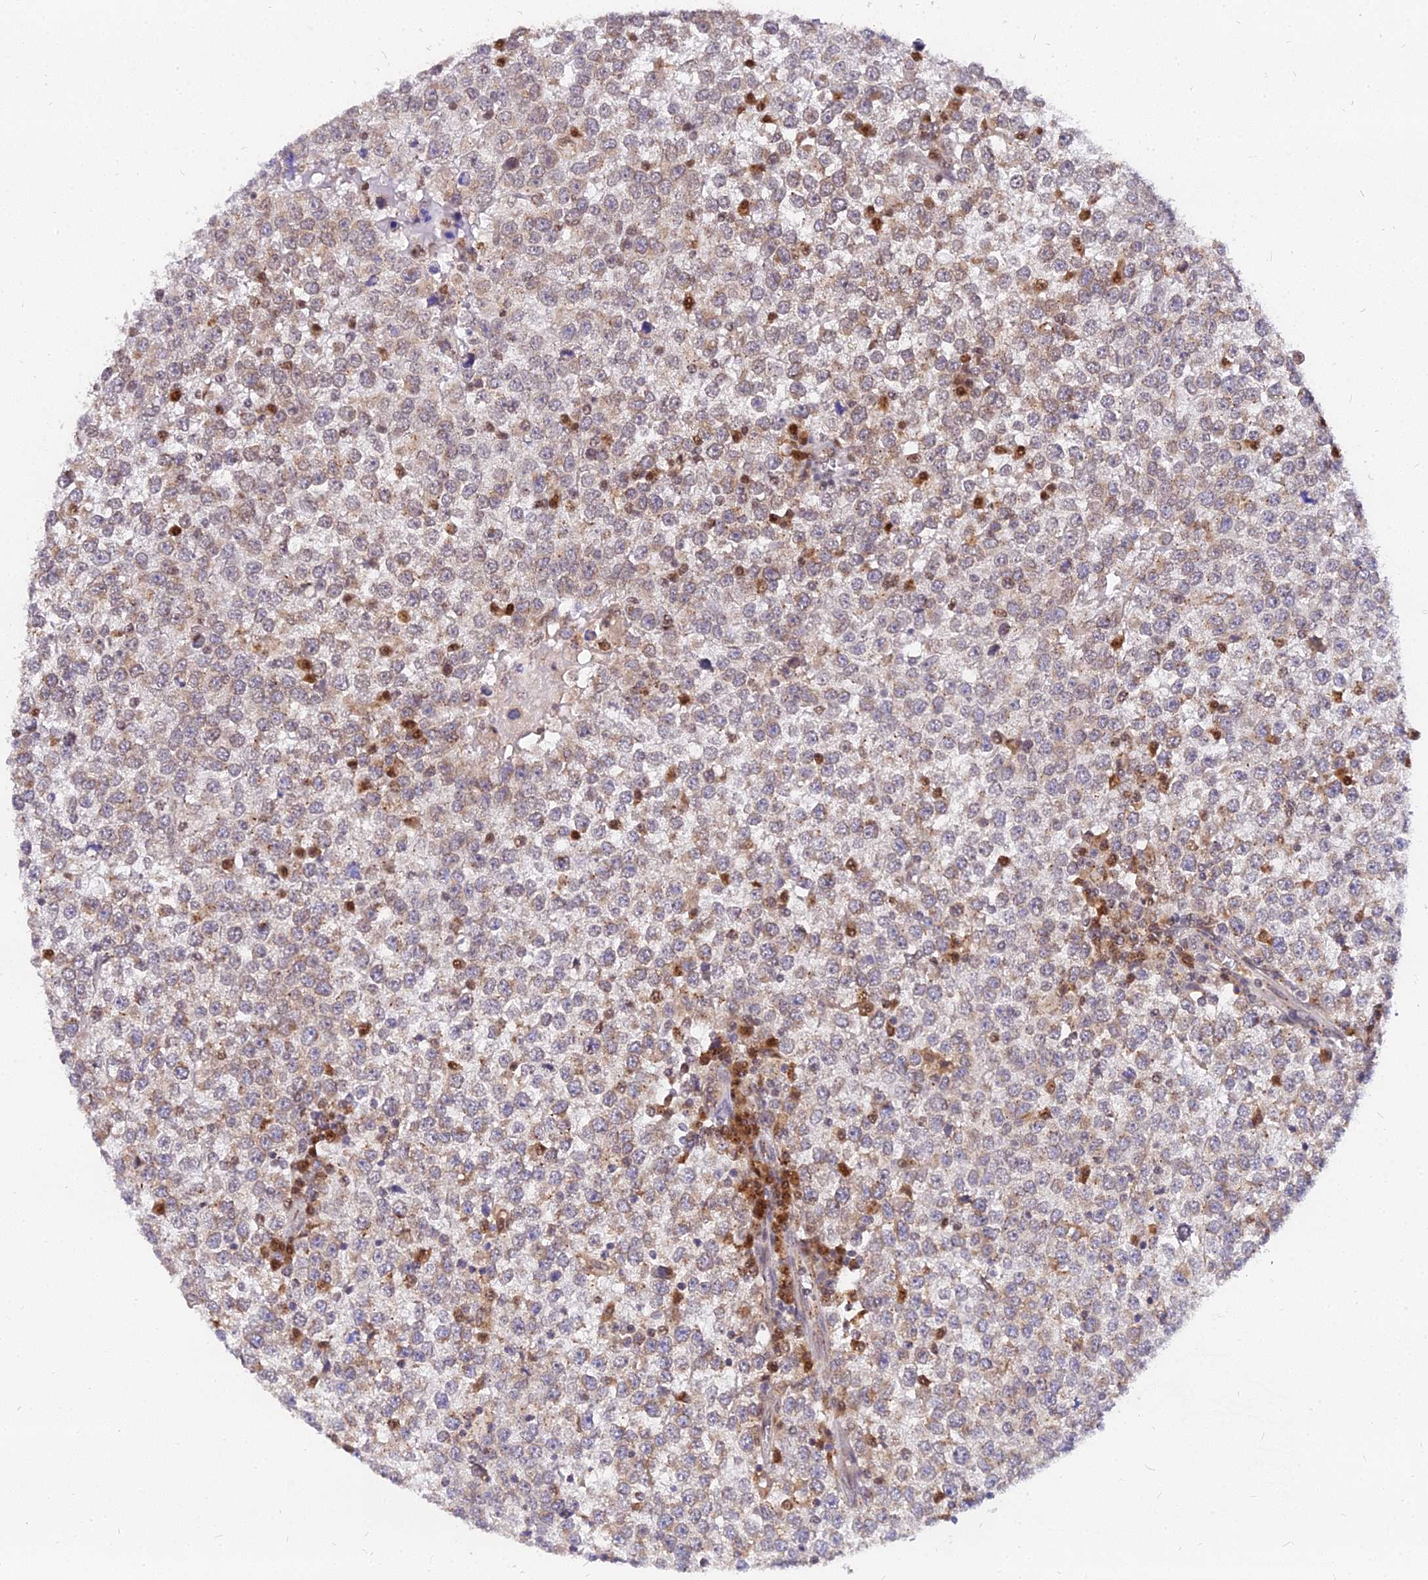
{"staining": {"intensity": "weak", "quantity": ">75%", "location": "cytoplasmic/membranous"}, "tissue": "testis cancer", "cell_type": "Tumor cells", "image_type": "cancer", "snomed": [{"axis": "morphology", "description": "Seminoma, NOS"}, {"axis": "topography", "description": "Testis"}], "caption": "Testis cancer stained with immunohistochemistry (IHC) exhibits weak cytoplasmic/membranous expression in about >75% of tumor cells.", "gene": "RNF121", "patient": {"sex": "male", "age": 65}}